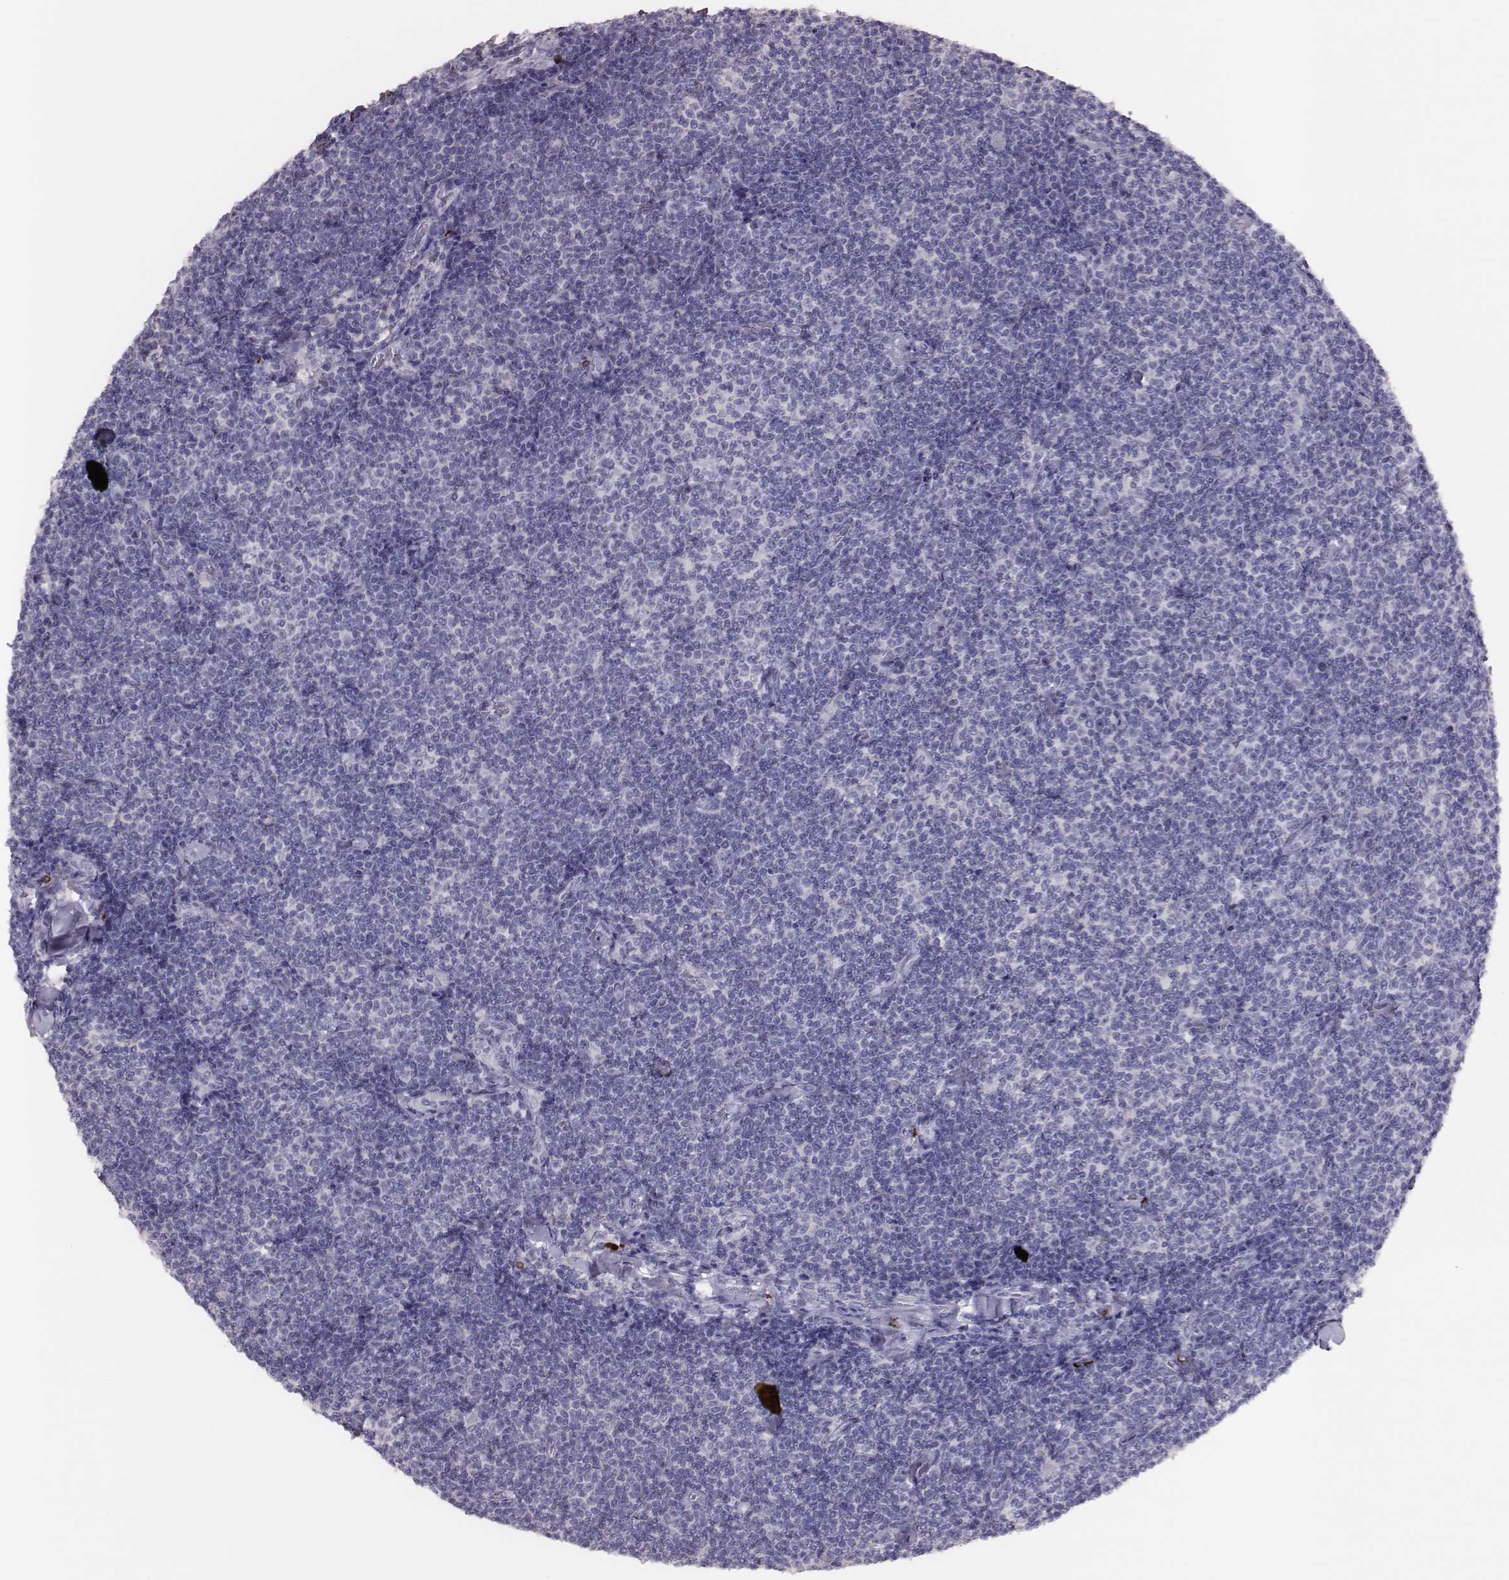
{"staining": {"intensity": "negative", "quantity": "none", "location": "none"}, "tissue": "lymphoma", "cell_type": "Tumor cells", "image_type": "cancer", "snomed": [{"axis": "morphology", "description": "Malignant lymphoma, non-Hodgkin's type, Low grade"}, {"axis": "topography", "description": "Lymph node"}], "caption": "This is a histopathology image of immunohistochemistry (IHC) staining of lymphoma, which shows no staining in tumor cells.", "gene": "P2RY10", "patient": {"sex": "male", "age": 81}}